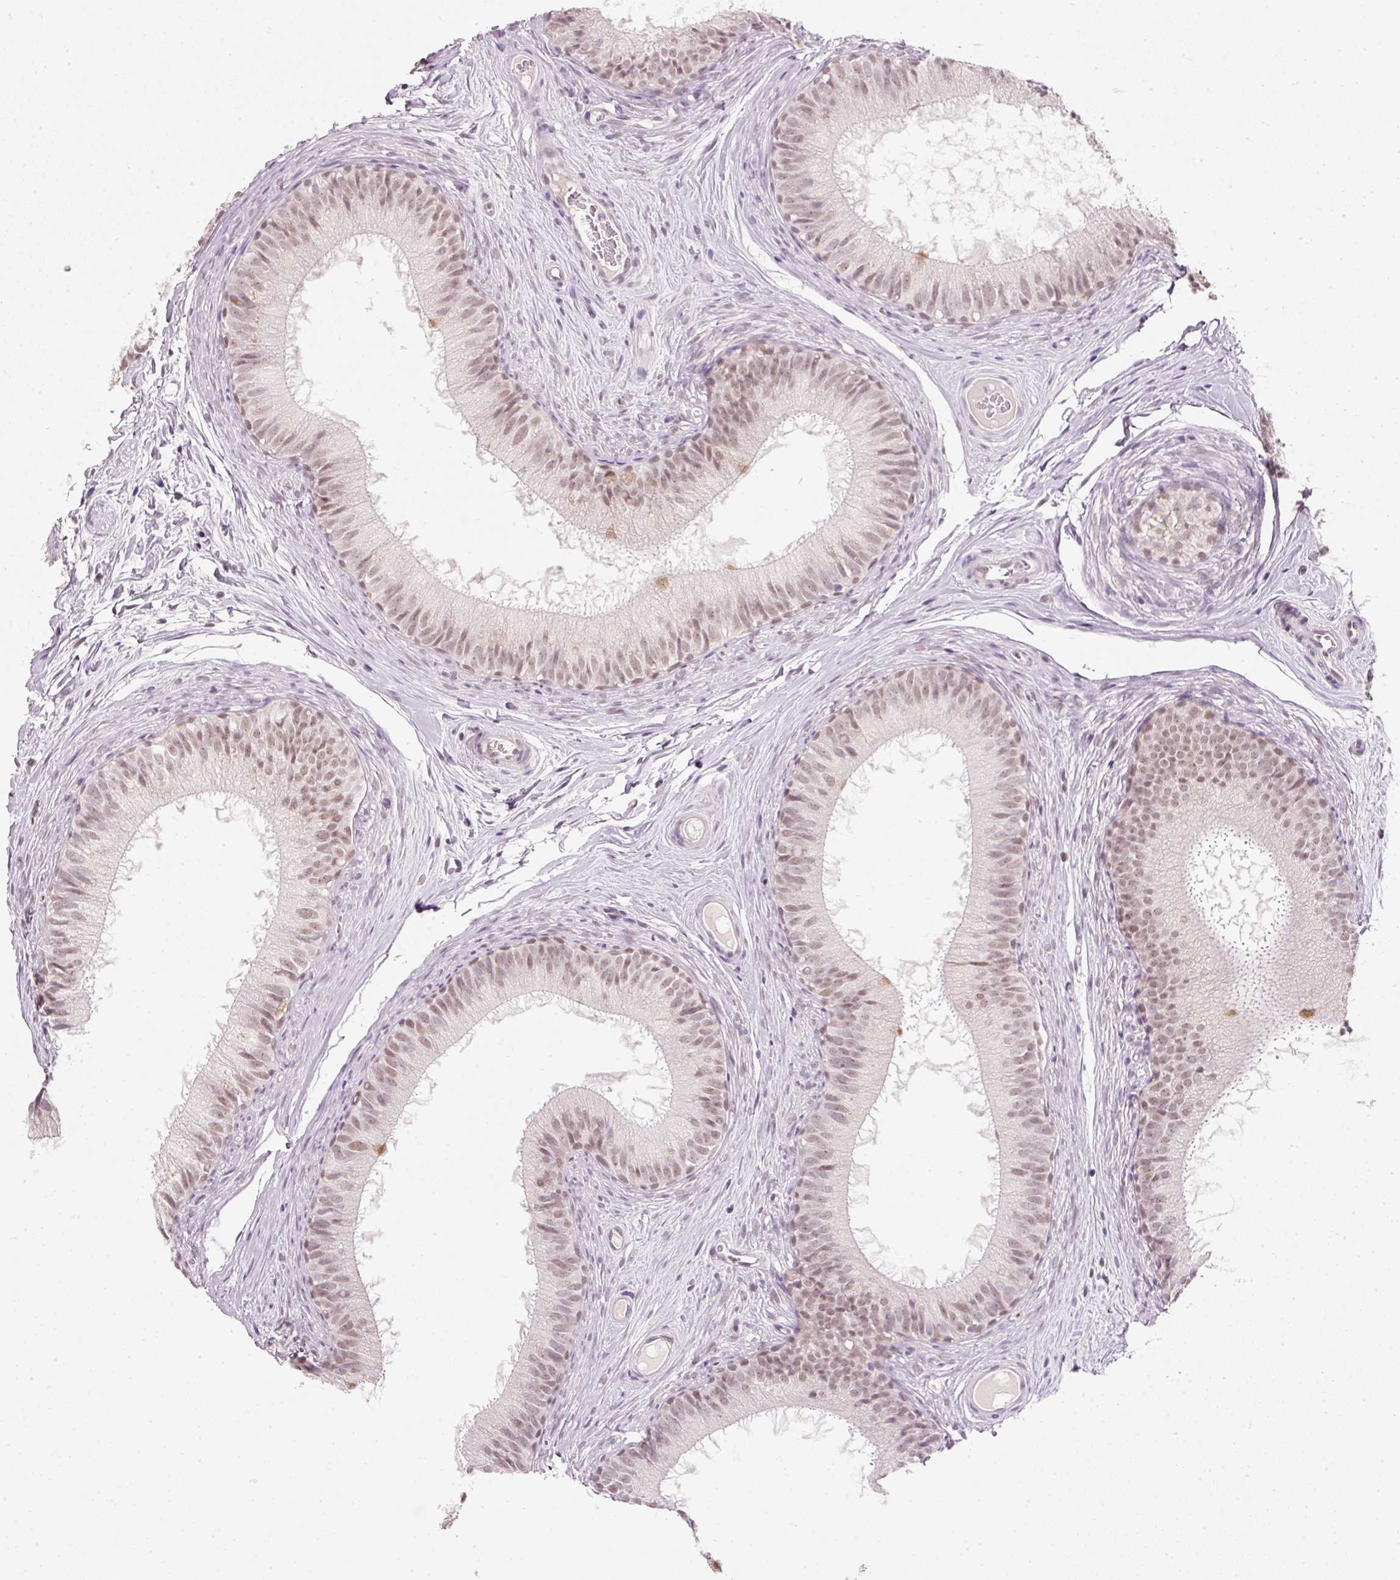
{"staining": {"intensity": "moderate", "quantity": "25%-75%", "location": "nuclear"}, "tissue": "epididymis", "cell_type": "Glandular cells", "image_type": "normal", "snomed": [{"axis": "morphology", "description": "Normal tissue, NOS"}, {"axis": "topography", "description": "Epididymis"}], "caption": "The image shows a brown stain indicating the presence of a protein in the nuclear of glandular cells in epididymis. Using DAB (3,3'-diaminobenzidine) (brown) and hematoxylin (blue) stains, captured at high magnification using brightfield microscopy.", "gene": "FSTL3", "patient": {"sex": "male", "age": 25}}